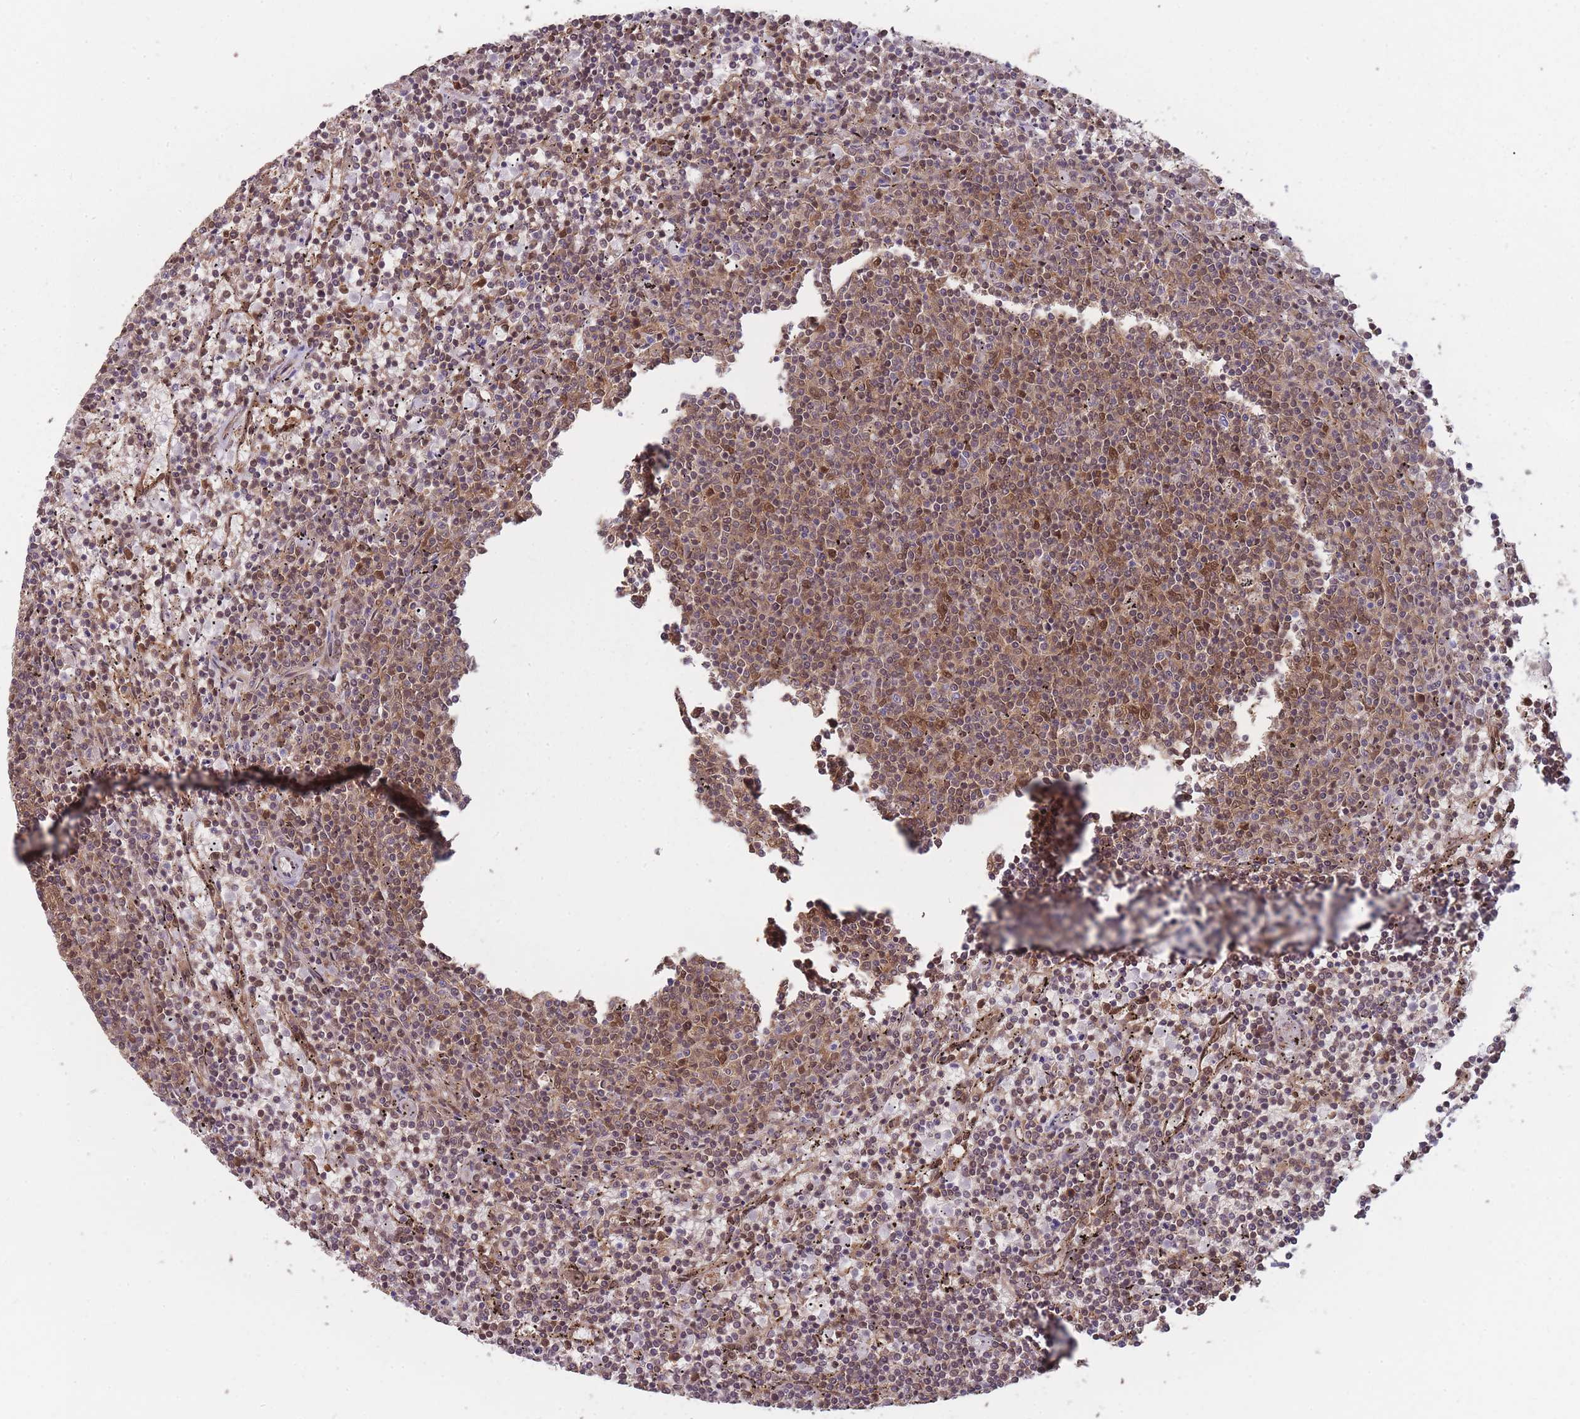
{"staining": {"intensity": "weak", "quantity": "25%-75%", "location": "cytoplasmic/membranous,nuclear"}, "tissue": "lymphoma", "cell_type": "Tumor cells", "image_type": "cancer", "snomed": [{"axis": "morphology", "description": "Malignant lymphoma, non-Hodgkin's type, Low grade"}, {"axis": "topography", "description": "Spleen"}], "caption": "Weak cytoplasmic/membranous and nuclear protein positivity is identified in about 25%-75% of tumor cells in low-grade malignant lymphoma, non-Hodgkin's type.", "gene": "PPP6R3", "patient": {"sex": "female", "age": 50}}